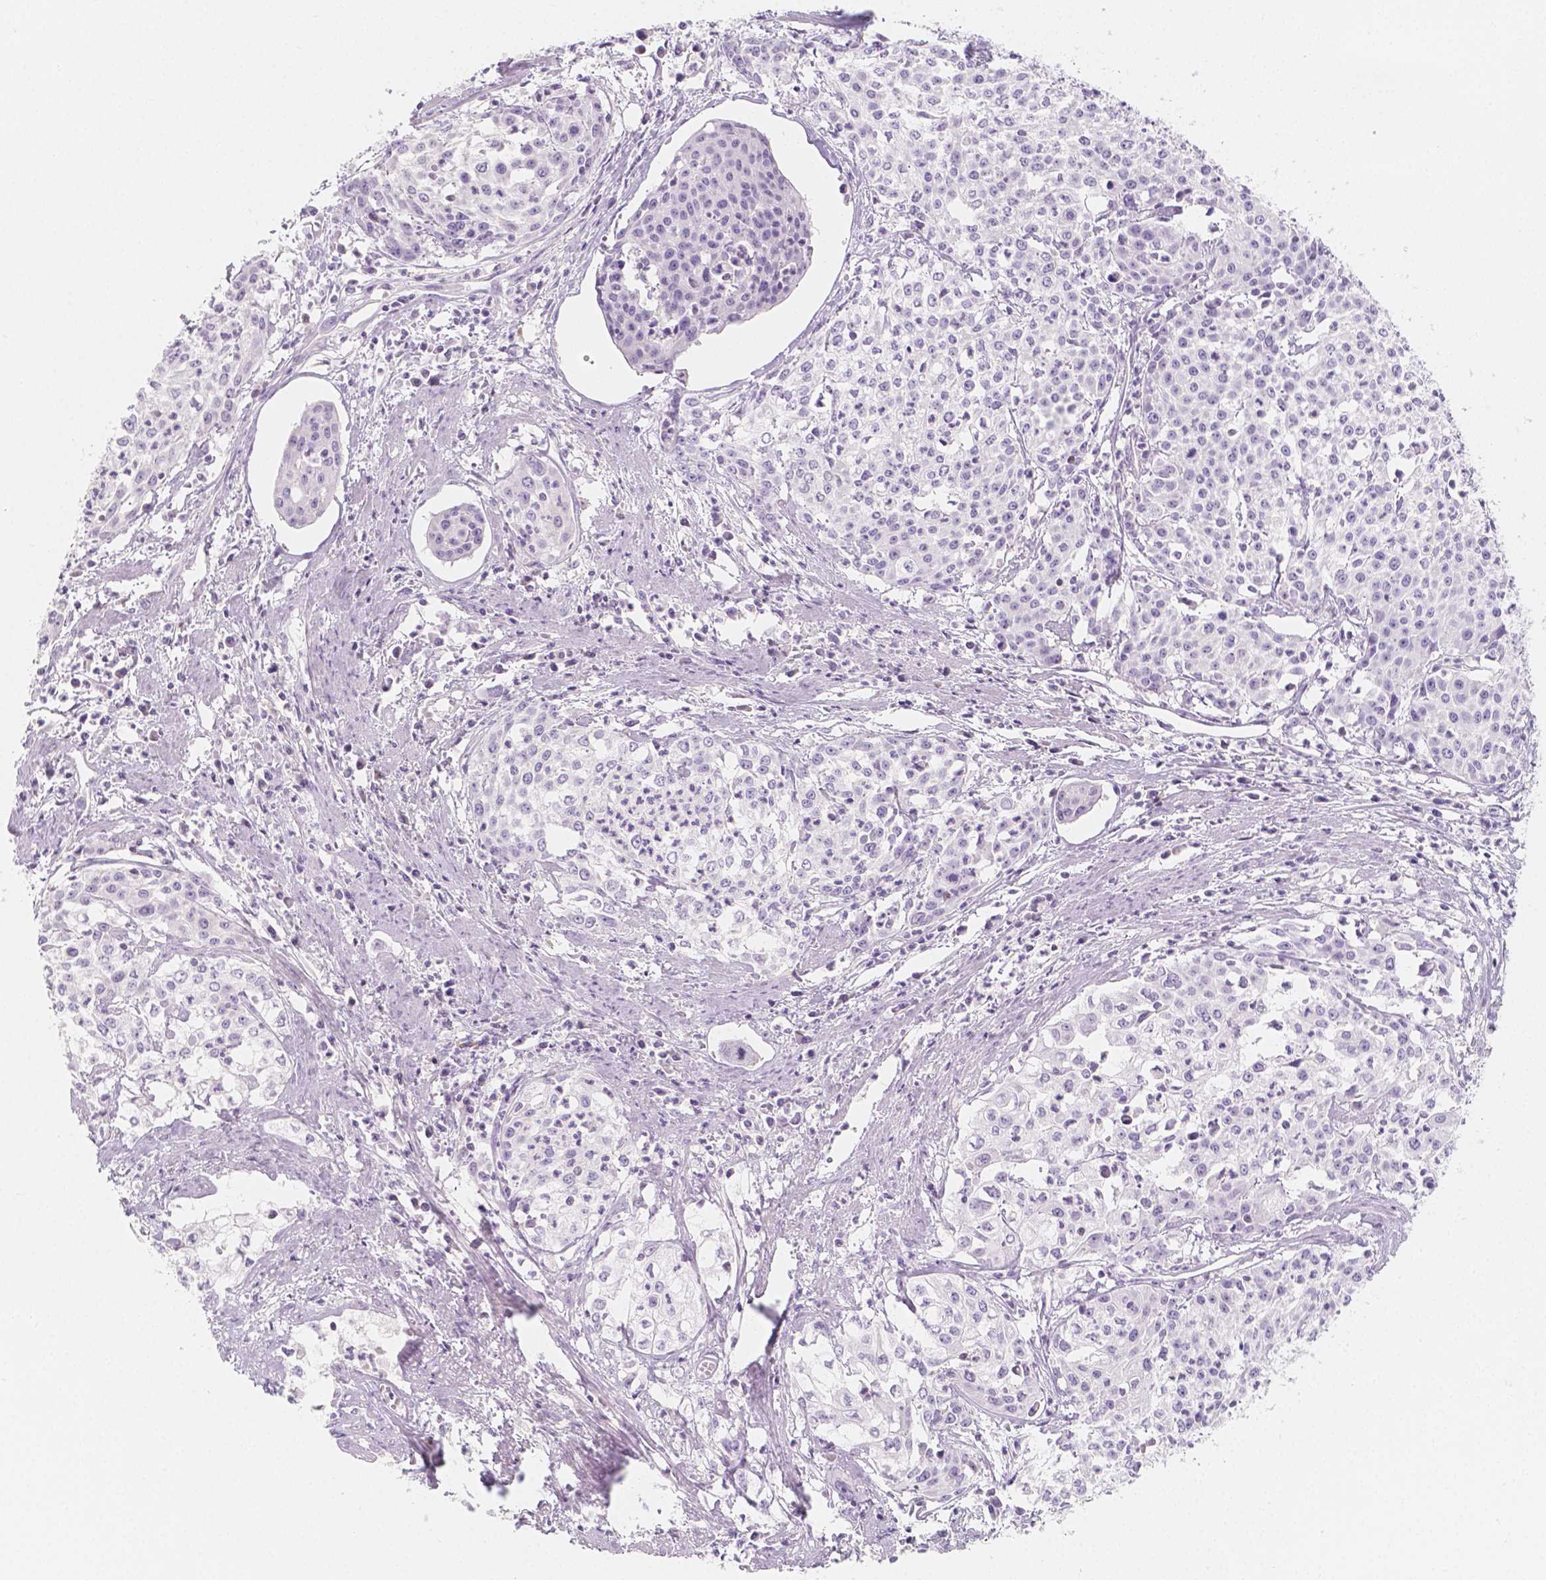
{"staining": {"intensity": "negative", "quantity": "none", "location": "none"}, "tissue": "cervical cancer", "cell_type": "Tumor cells", "image_type": "cancer", "snomed": [{"axis": "morphology", "description": "Squamous cell carcinoma, NOS"}, {"axis": "topography", "description": "Cervix"}], "caption": "Tumor cells are negative for protein expression in human cervical cancer. The staining was performed using DAB (3,3'-diaminobenzidine) to visualize the protein expression in brown, while the nuclei were stained in blue with hematoxylin (Magnification: 20x).", "gene": "BATF", "patient": {"sex": "female", "age": 39}}